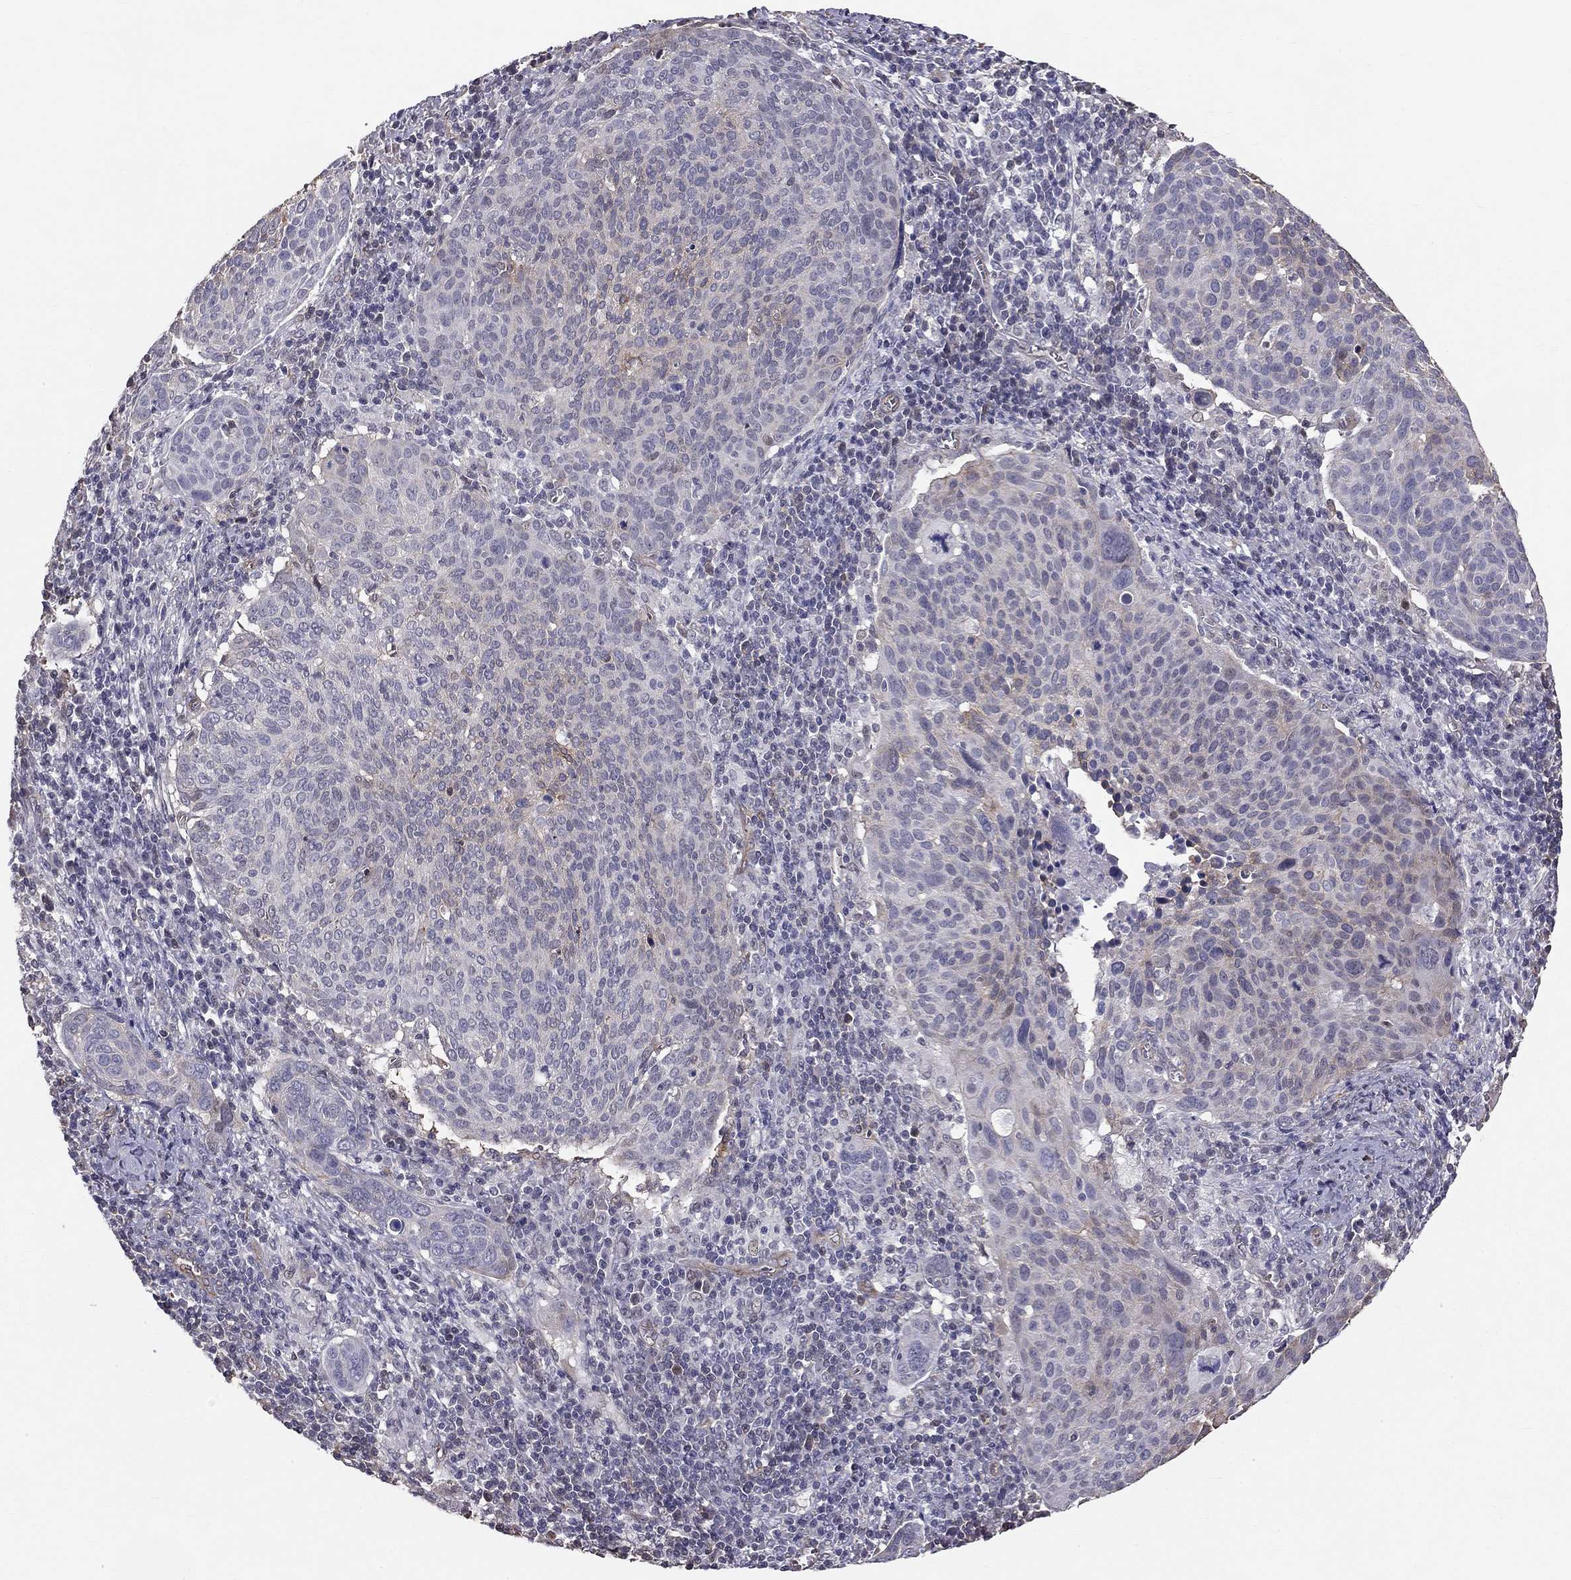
{"staining": {"intensity": "weak", "quantity": "<25%", "location": "cytoplasmic/membranous"}, "tissue": "cervical cancer", "cell_type": "Tumor cells", "image_type": "cancer", "snomed": [{"axis": "morphology", "description": "Squamous cell carcinoma, NOS"}, {"axis": "topography", "description": "Cervix"}], "caption": "IHC micrograph of squamous cell carcinoma (cervical) stained for a protein (brown), which demonstrates no staining in tumor cells.", "gene": "GJB4", "patient": {"sex": "female", "age": 39}}